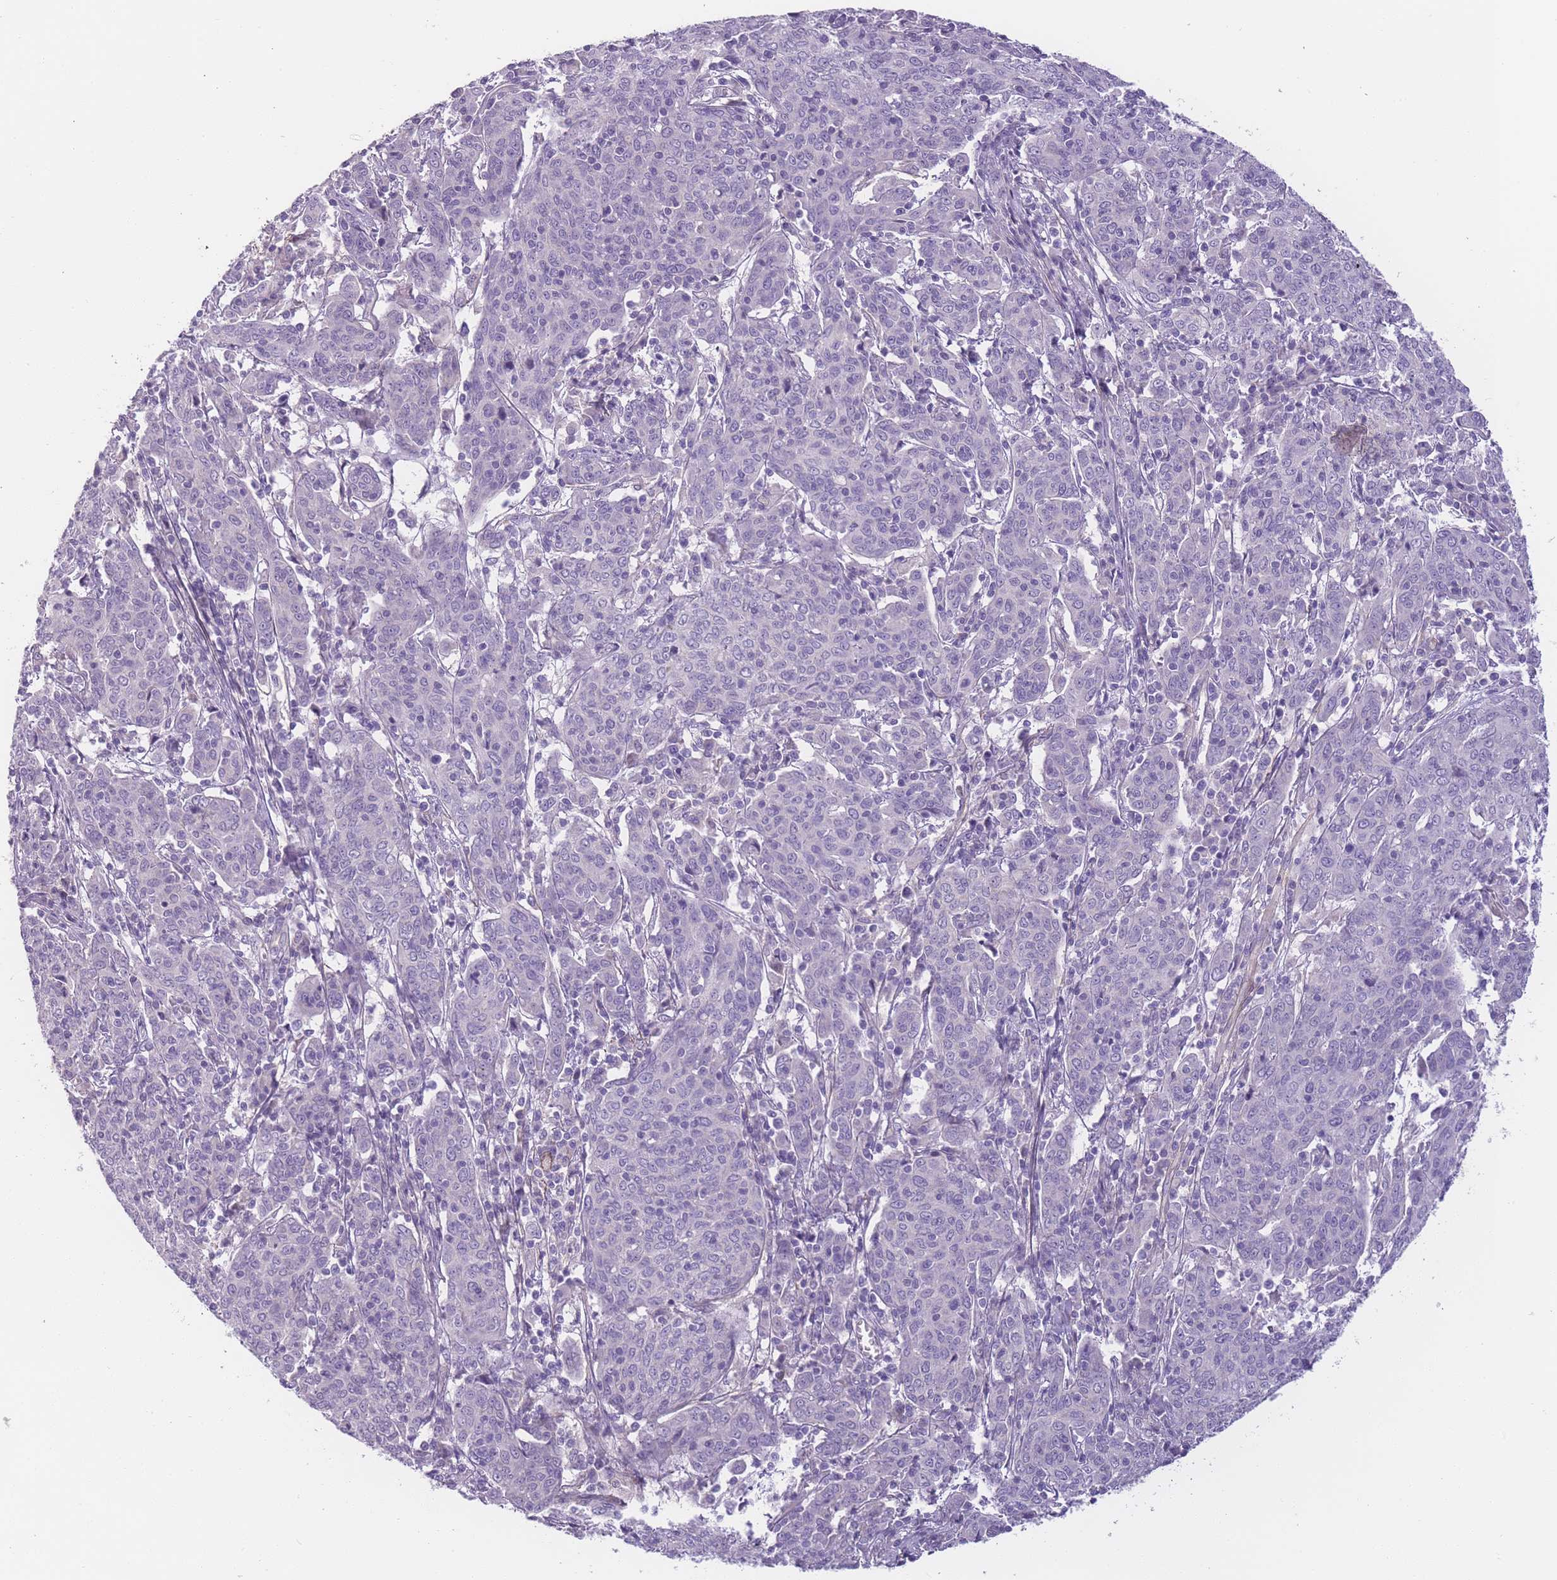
{"staining": {"intensity": "negative", "quantity": "none", "location": "none"}, "tissue": "cervical cancer", "cell_type": "Tumor cells", "image_type": "cancer", "snomed": [{"axis": "morphology", "description": "Squamous cell carcinoma, NOS"}, {"axis": "topography", "description": "Cervix"}], "caption": "This is an IHC histopathology image of human cervical cancer. There is no positivity in tumor cells.", "gene": "FAM124A", "patient": {"sex": "female", "age": 67}}